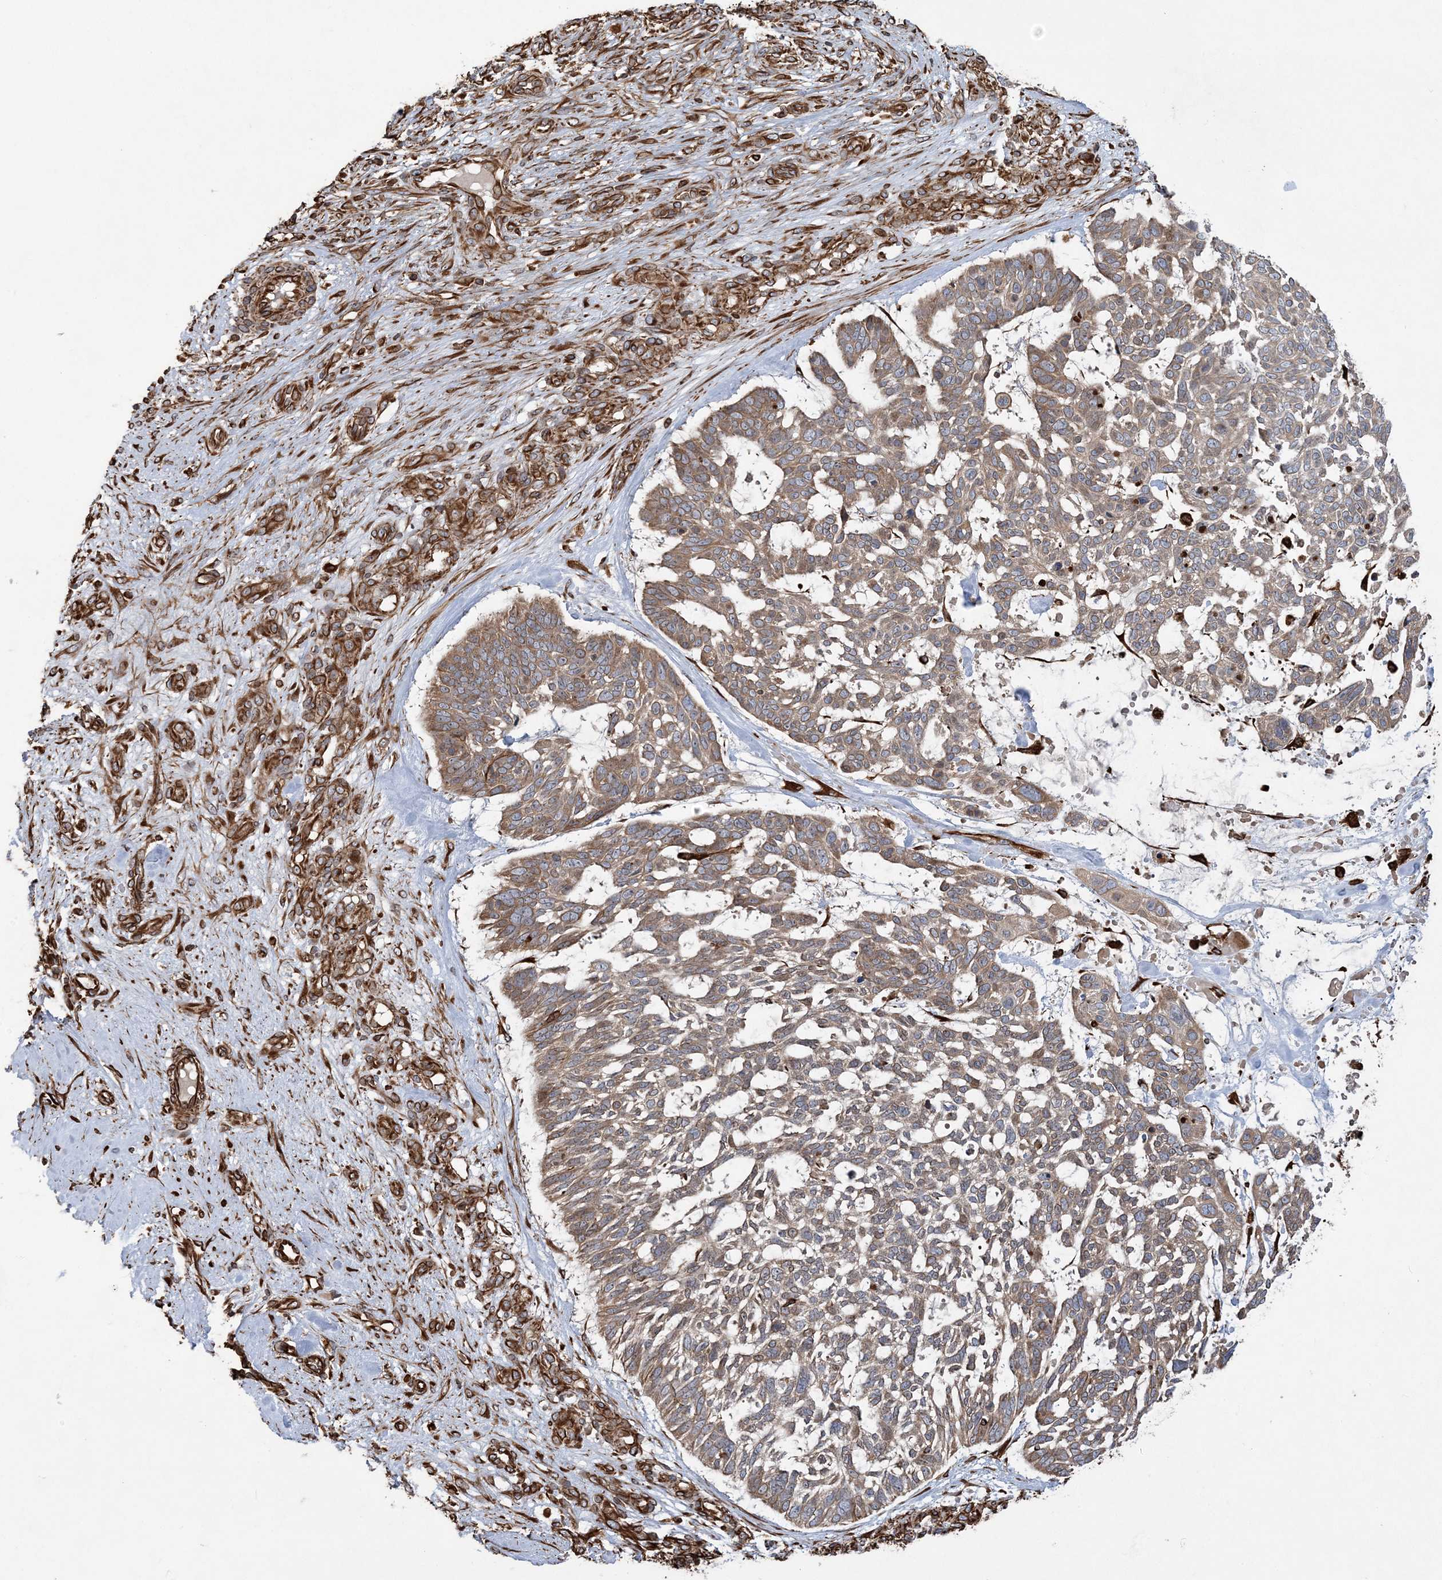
{"staining": {"intensity": "moderate", "quantity": ">75%", "location": "cytoplasmic/membranous"}, "tissue": "skin cancer", "cell_type": "Tumor cells", "image_type": "cancer", "snomed": [{"axis": "morphology", "description": "Basal cell carcinoma"}, {"axis": "topography", "description": "Skin"}], "caption": "Immunohistochemical staining of basal cell carcinoma (skin) demonstrates medium levels of moderate cytoplasmic/membranous protein staining in about >75% of tumor cells.", "gene": "FAM114A2", "patient": {"sex": "male", "age": 88}}